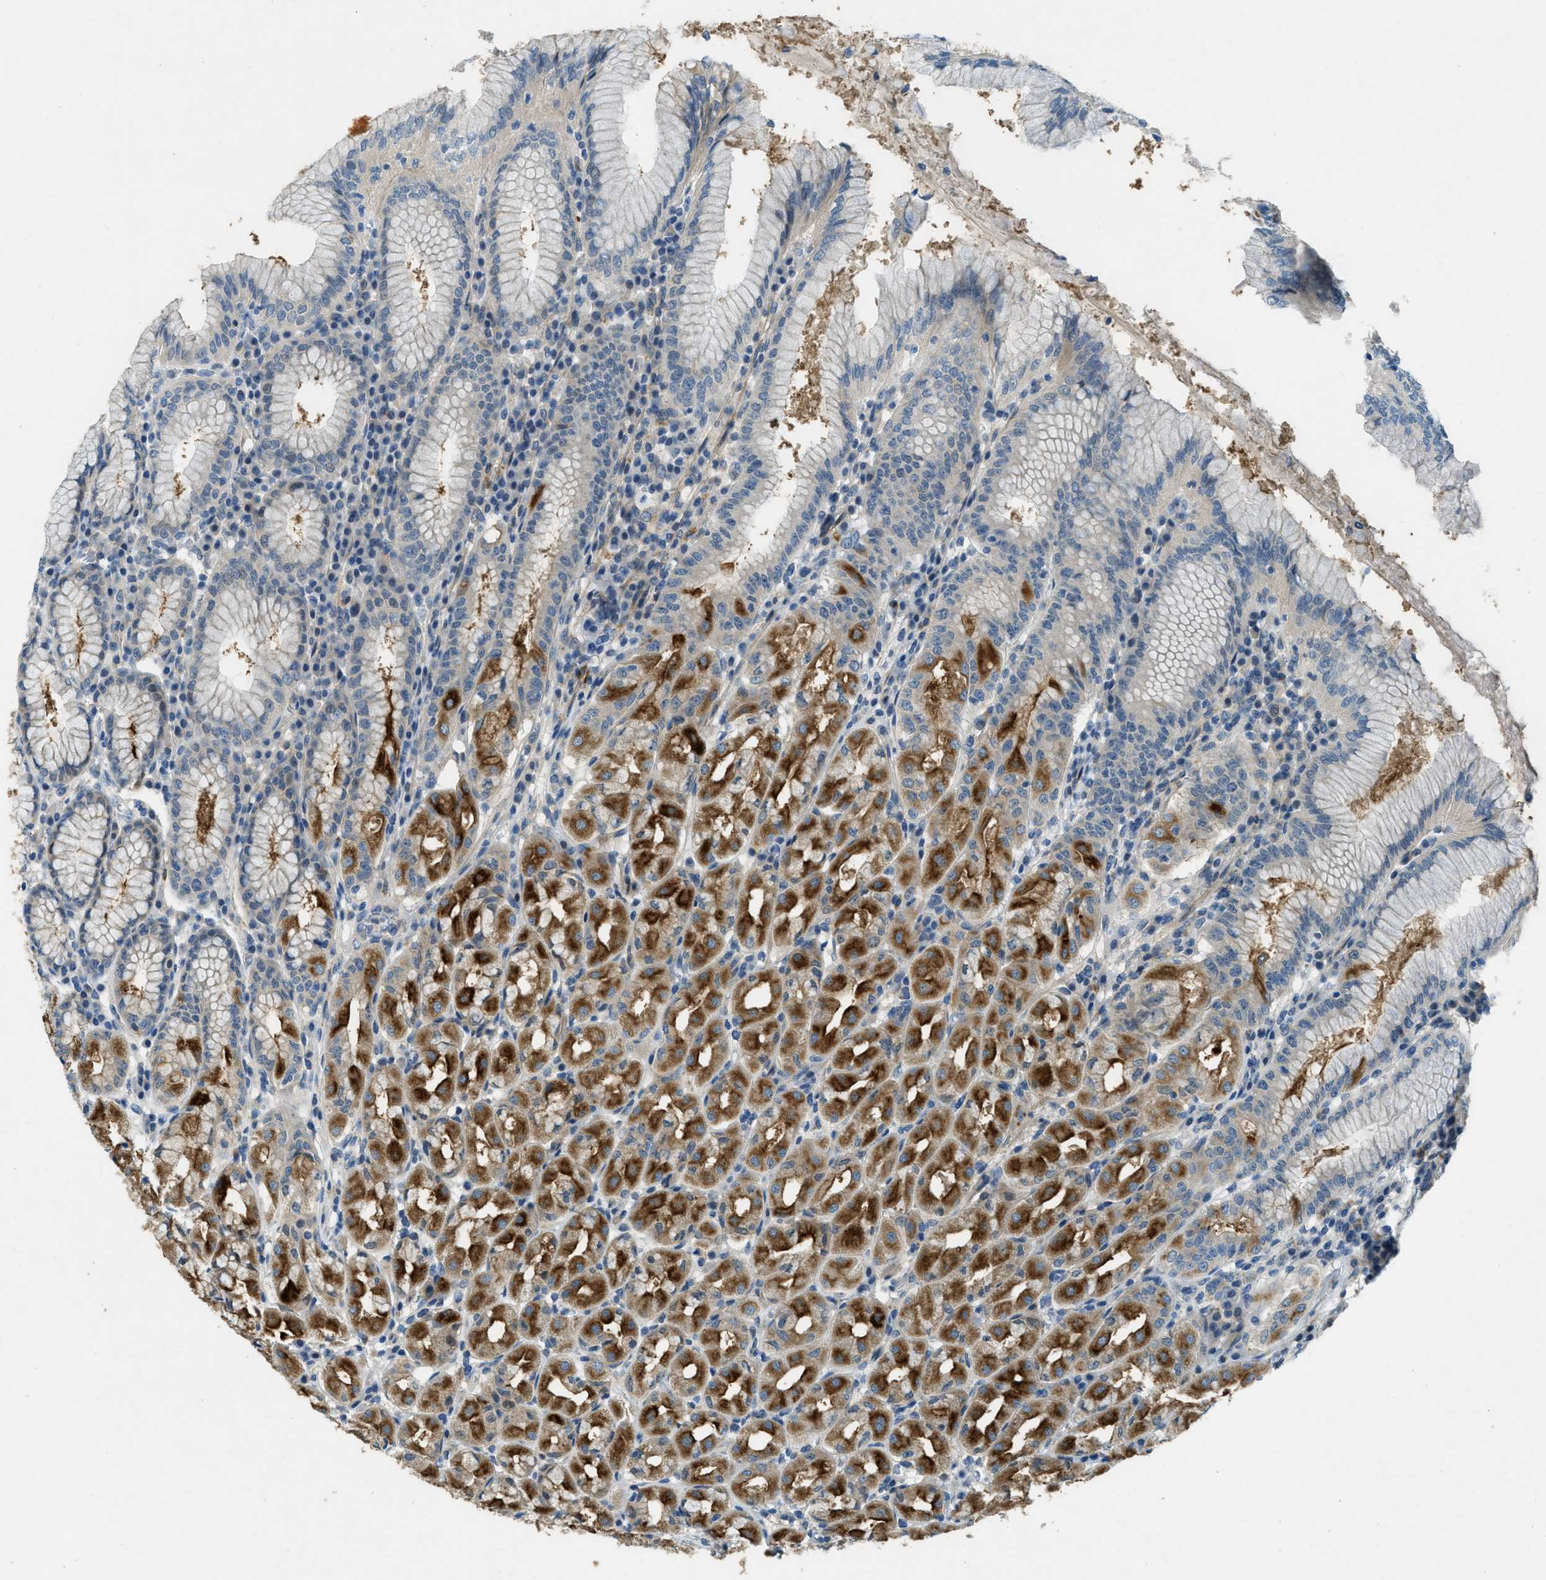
{"staining": {"intensity": "strong", "quantity": "25%-75%", "location": "cytoplasmic/membranous"}, "tissue": "stomach", "cell_type": "Glandular cells", "image_type": "normal", "snomed": [{"axis": "morphology", "description": "Normal tissue, NOS"}, {"axis": "topography", "description": "Stomach"}, {"axis": "topography", "description": "Stomach, lower"}], "caption": "Glandular cells reveal high levels of strong cytoplasmic/membranous staining in about 25%-75% of cells in unremarkable stomach. (DAB = brown stain, brightfield microscopy at high magnification).", "gene": "SNX14", "patient": {"sex": "female", "age": 56}}